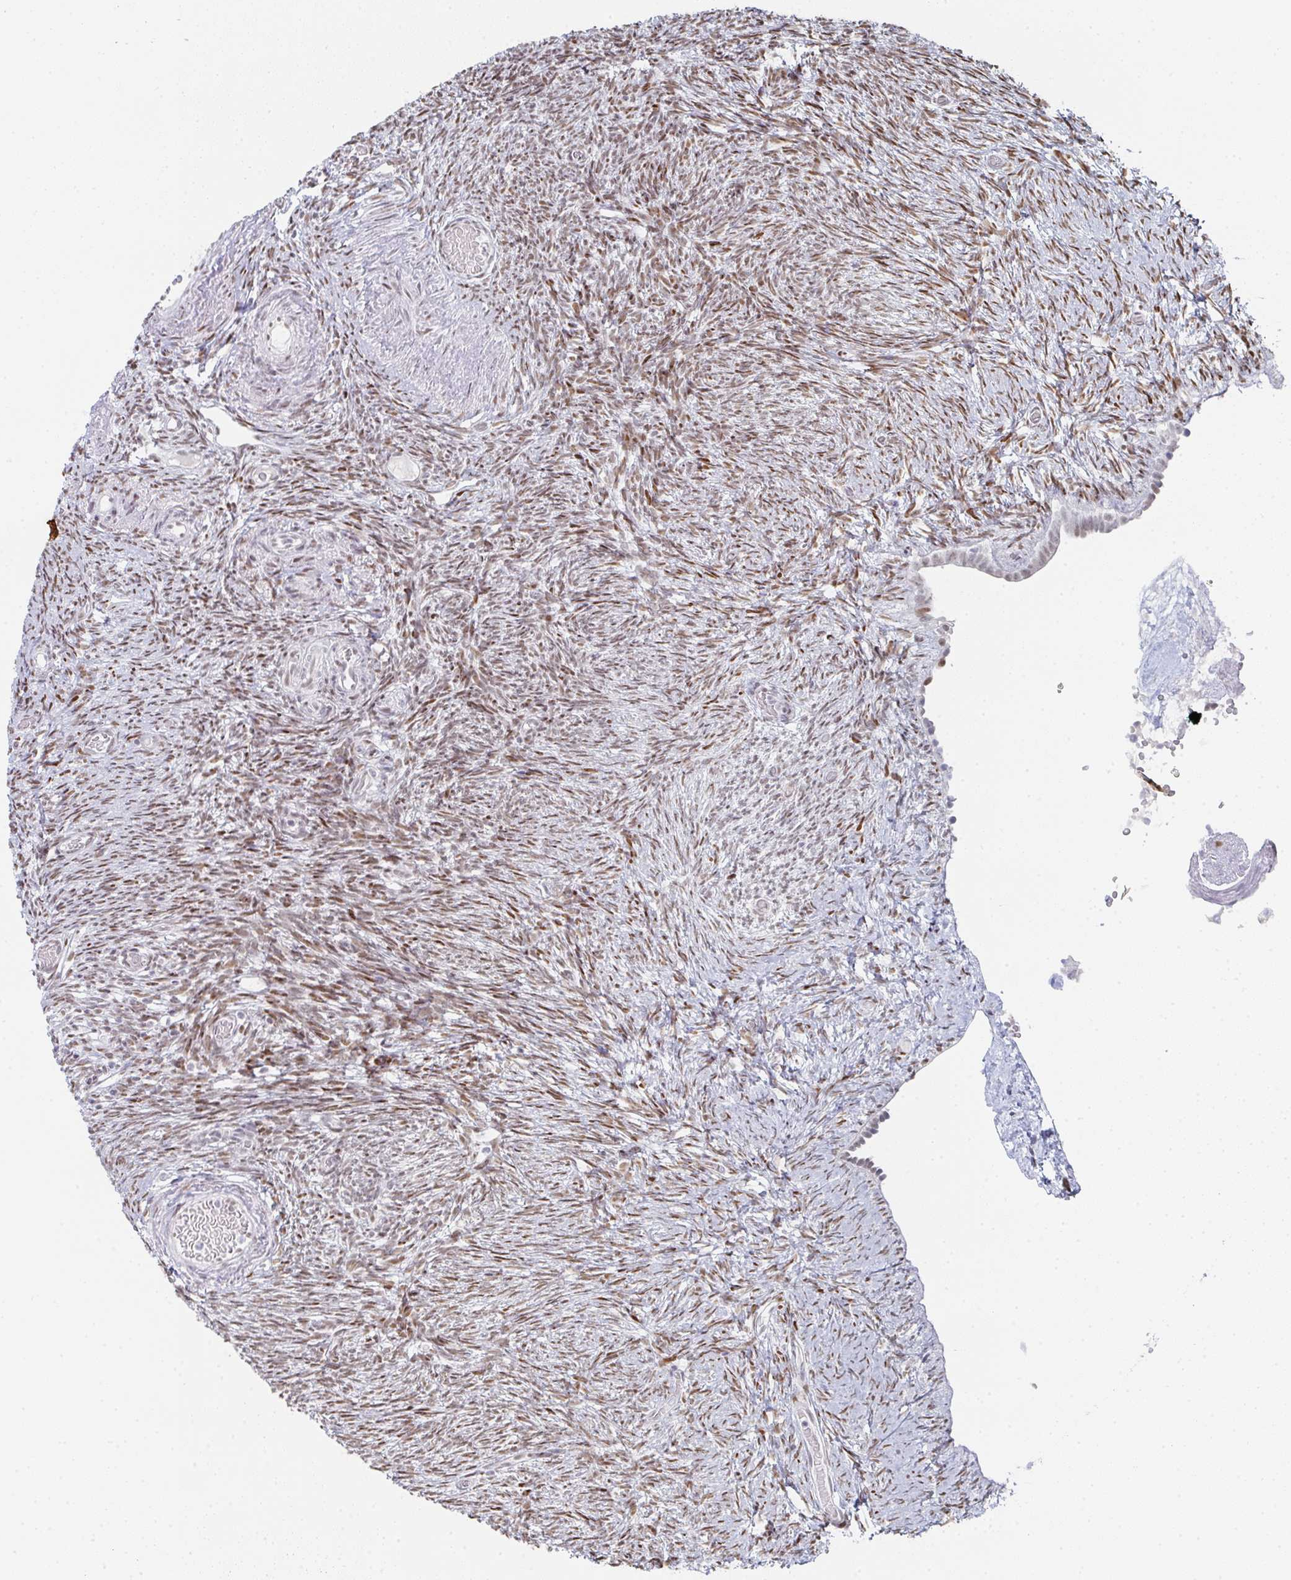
{"staining": {"intensity": "moderate", "quantity": ">75%", "location": "nuclear"}, "tissue": "ovary", "cell_type": "Follicle cells", "image_type": "normal", "snomed": [{"axis": "morphology", "description": "Normal tissue, NOS"}, {"axis": "topography", "description": "Ovary"}], "caption": "DAB immunohistochemical staining of benign human ovary shows moderate nuclear protein expression in about >75% of follicle cells.", "gene": "POU2AF2", "patient": {"sex": "female", "age": 39}}